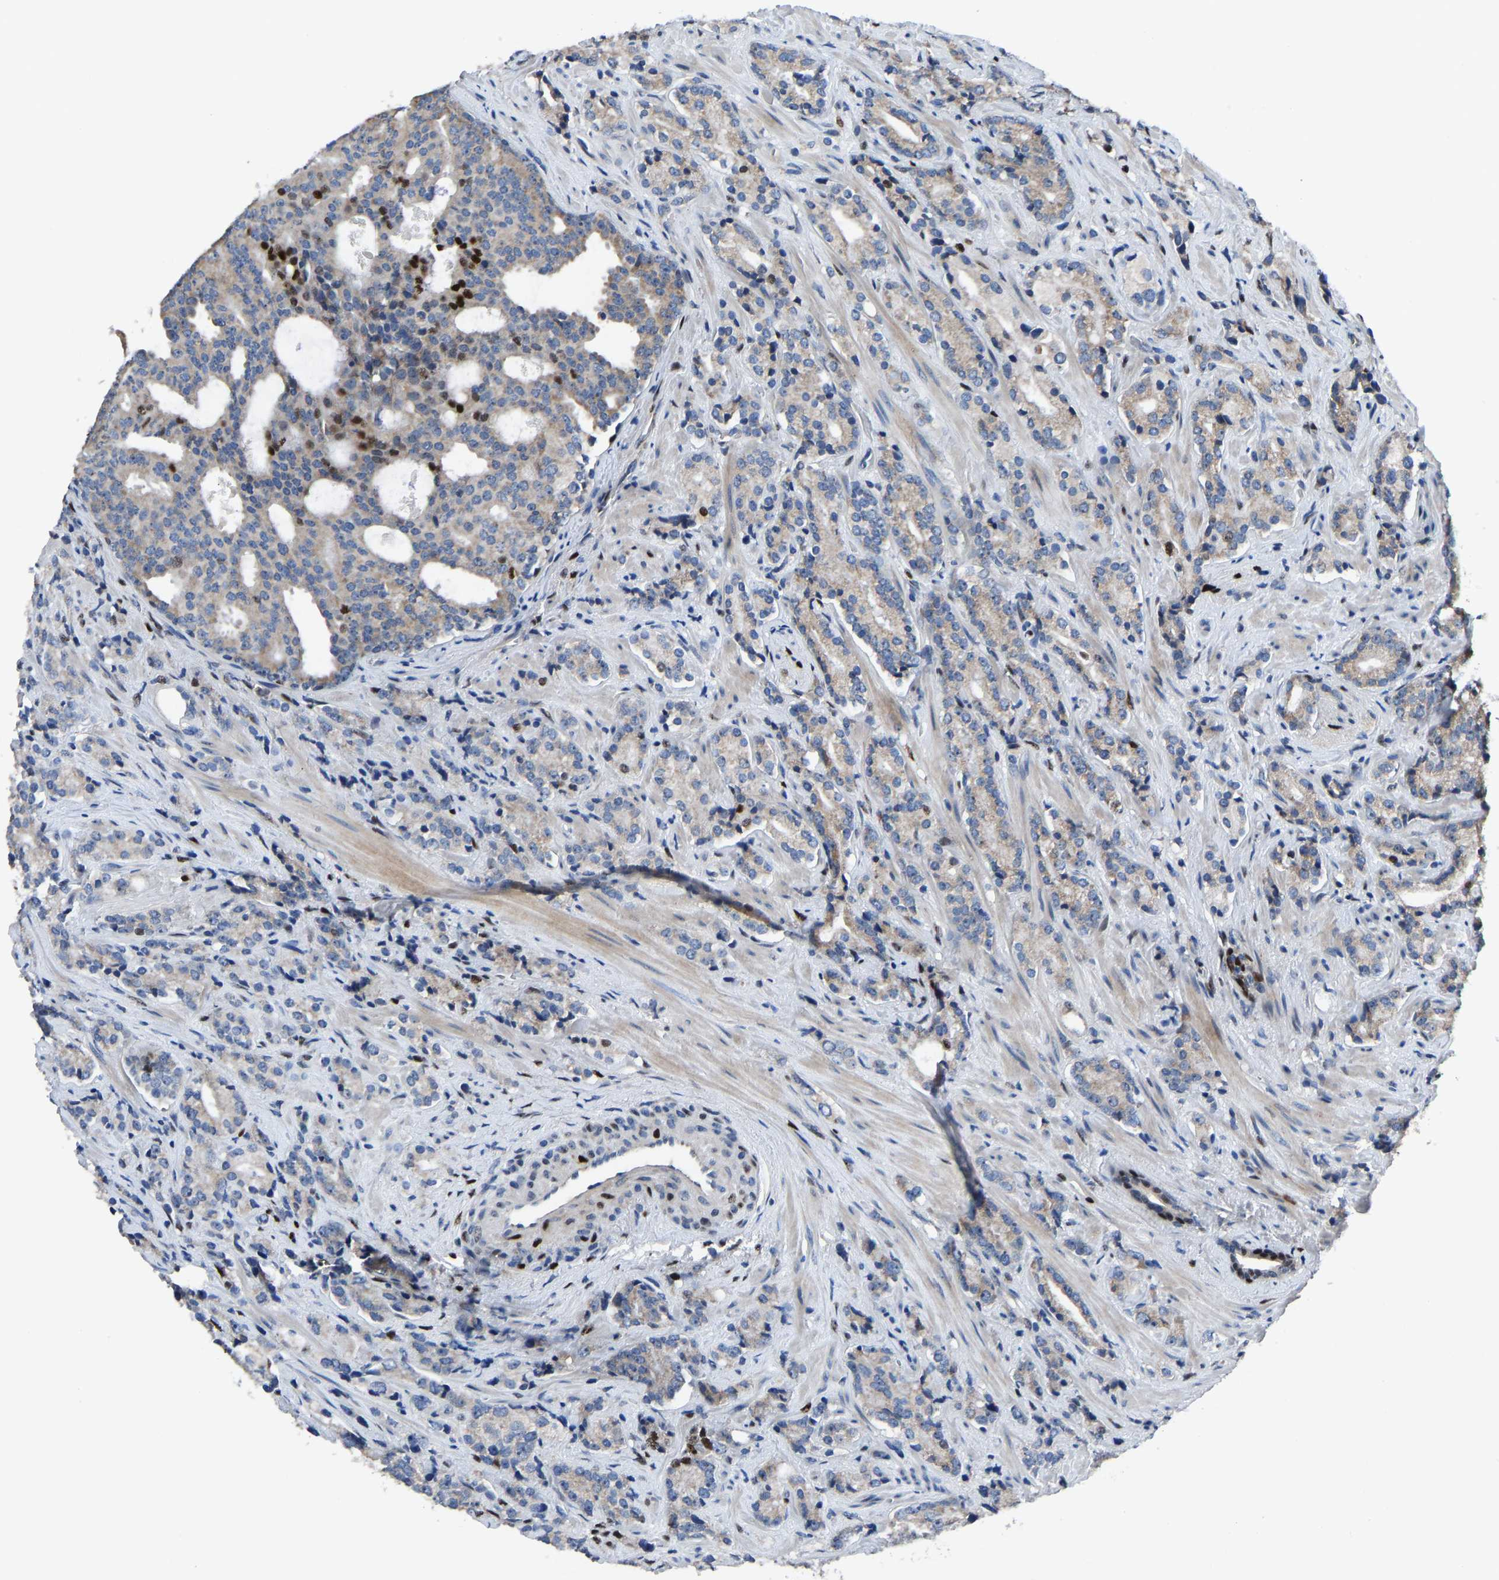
{"staining": {"intensity": "strong", "quantity": "<25%", "location": "nuclear"}, "tissue": "prostate cancer", "cell_type": "Tumor cells", "image_type": "cancer", "snomed": [{"axis": "morphology", "description": "Adenocarcinoma, High grade"}, {"axis": "topography", "description": "Prostate"}], "caption": "This histopathology image reveals IHC staining of high-grade adenocarcinoma (prostate), with medium strong nuclear expression in about <25% of tumor cells.", "gene": "EGR1", "patient": {"sex": "male", "age": 71}}